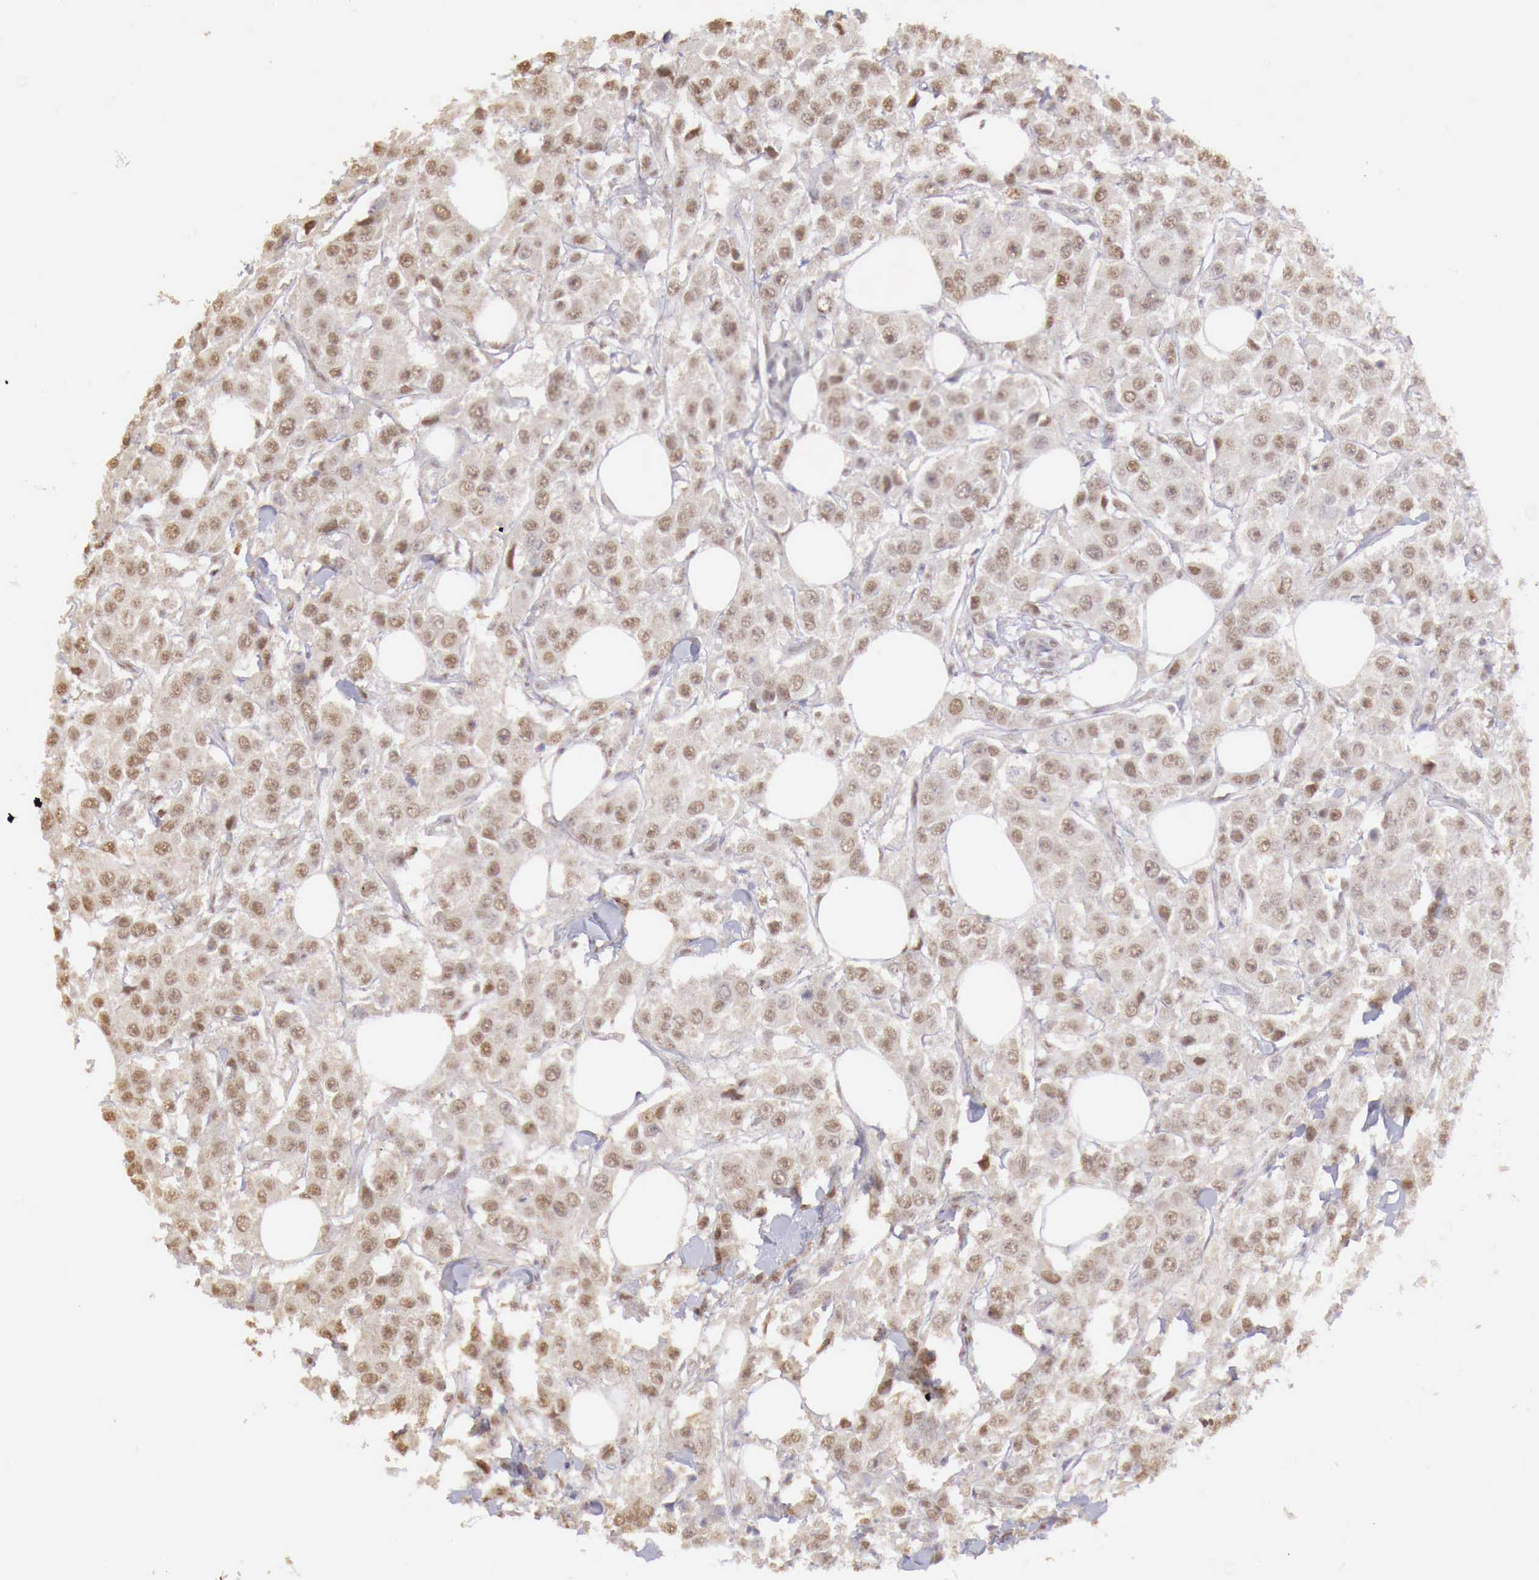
{"staining": {"intensity": "weak", "quantity": ">75%", "location": "nuclear"}, "tissue": "breast cancer", "cell_type": "Tumor cells", "image_type": "cancer", "snomed": [{"axis": "morphology", "description": "Duct carcinoma"}, {"axis": "topography", "description": "Breast"}], "caption": "Breast invasive ductal carcinoma stained for a protein (brown) reveals weak nuclear positive expression in approximately >75% of tumor cells.", "gene": "UBA1", "patient": {"sex": "female", "age": 58}}